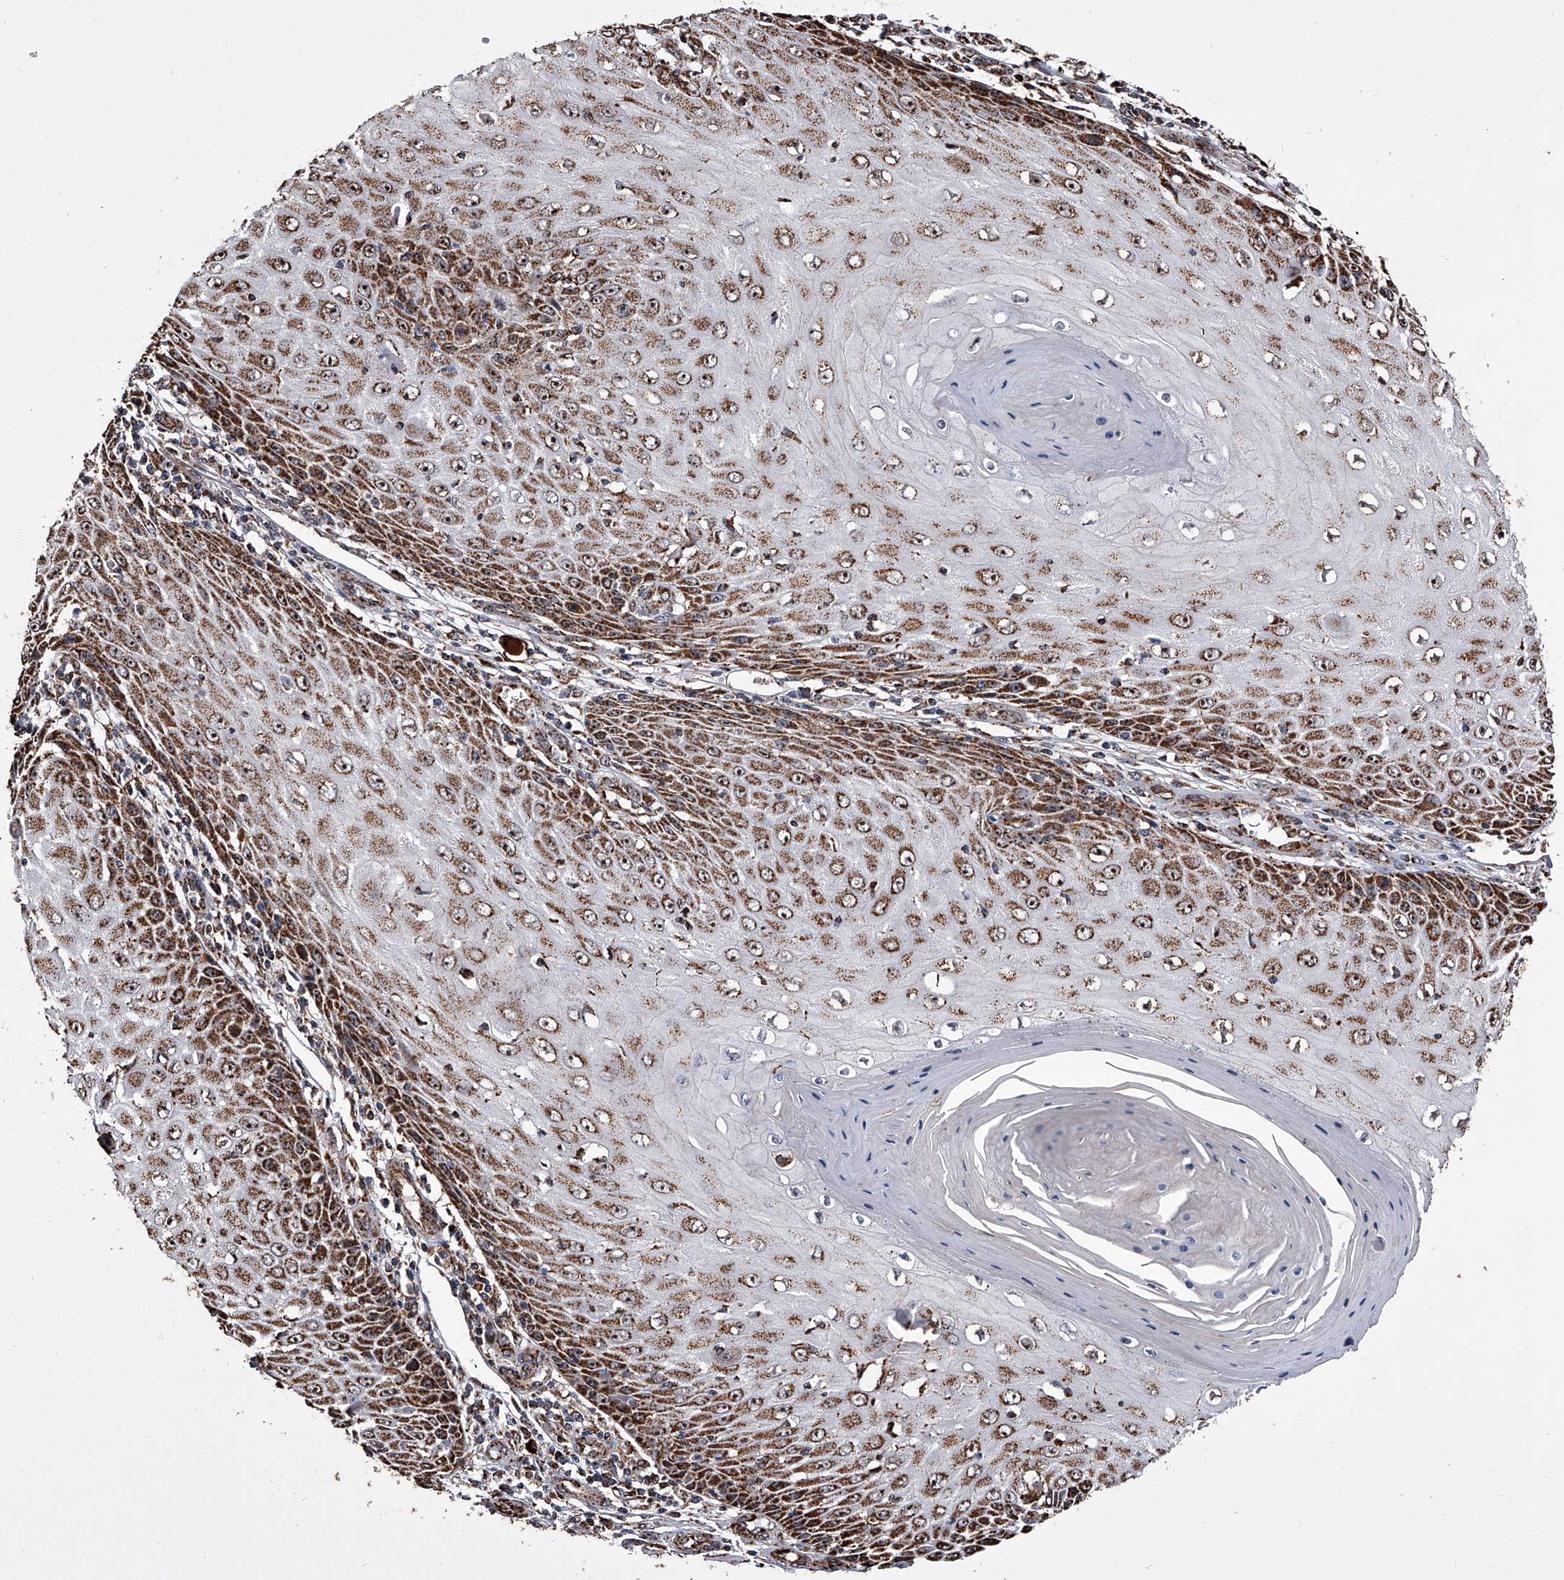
{"staining": {"intensity": "strong", "quantity": ">75%", "location": "cytoplasmic/membranous,nuclear"}, "tissue": "skin cancer", "cell_type": "Tumor cells", "image_type": "cancer", "snomed": [{"axis": "morphology", "description": "Squamous cell carcinoma, NOS"}, {"axis": "topography", "description": "Skin"}], "caption": "A high amount of strong cytoplasmic/membranous and nuclear positivity is seen in approximately >75% of tumor cells in skin cancer (squamous cell carcinoma) tissue.", "gene": "SMPDL3A", "patient": {"sex": "female", "age": 73}}